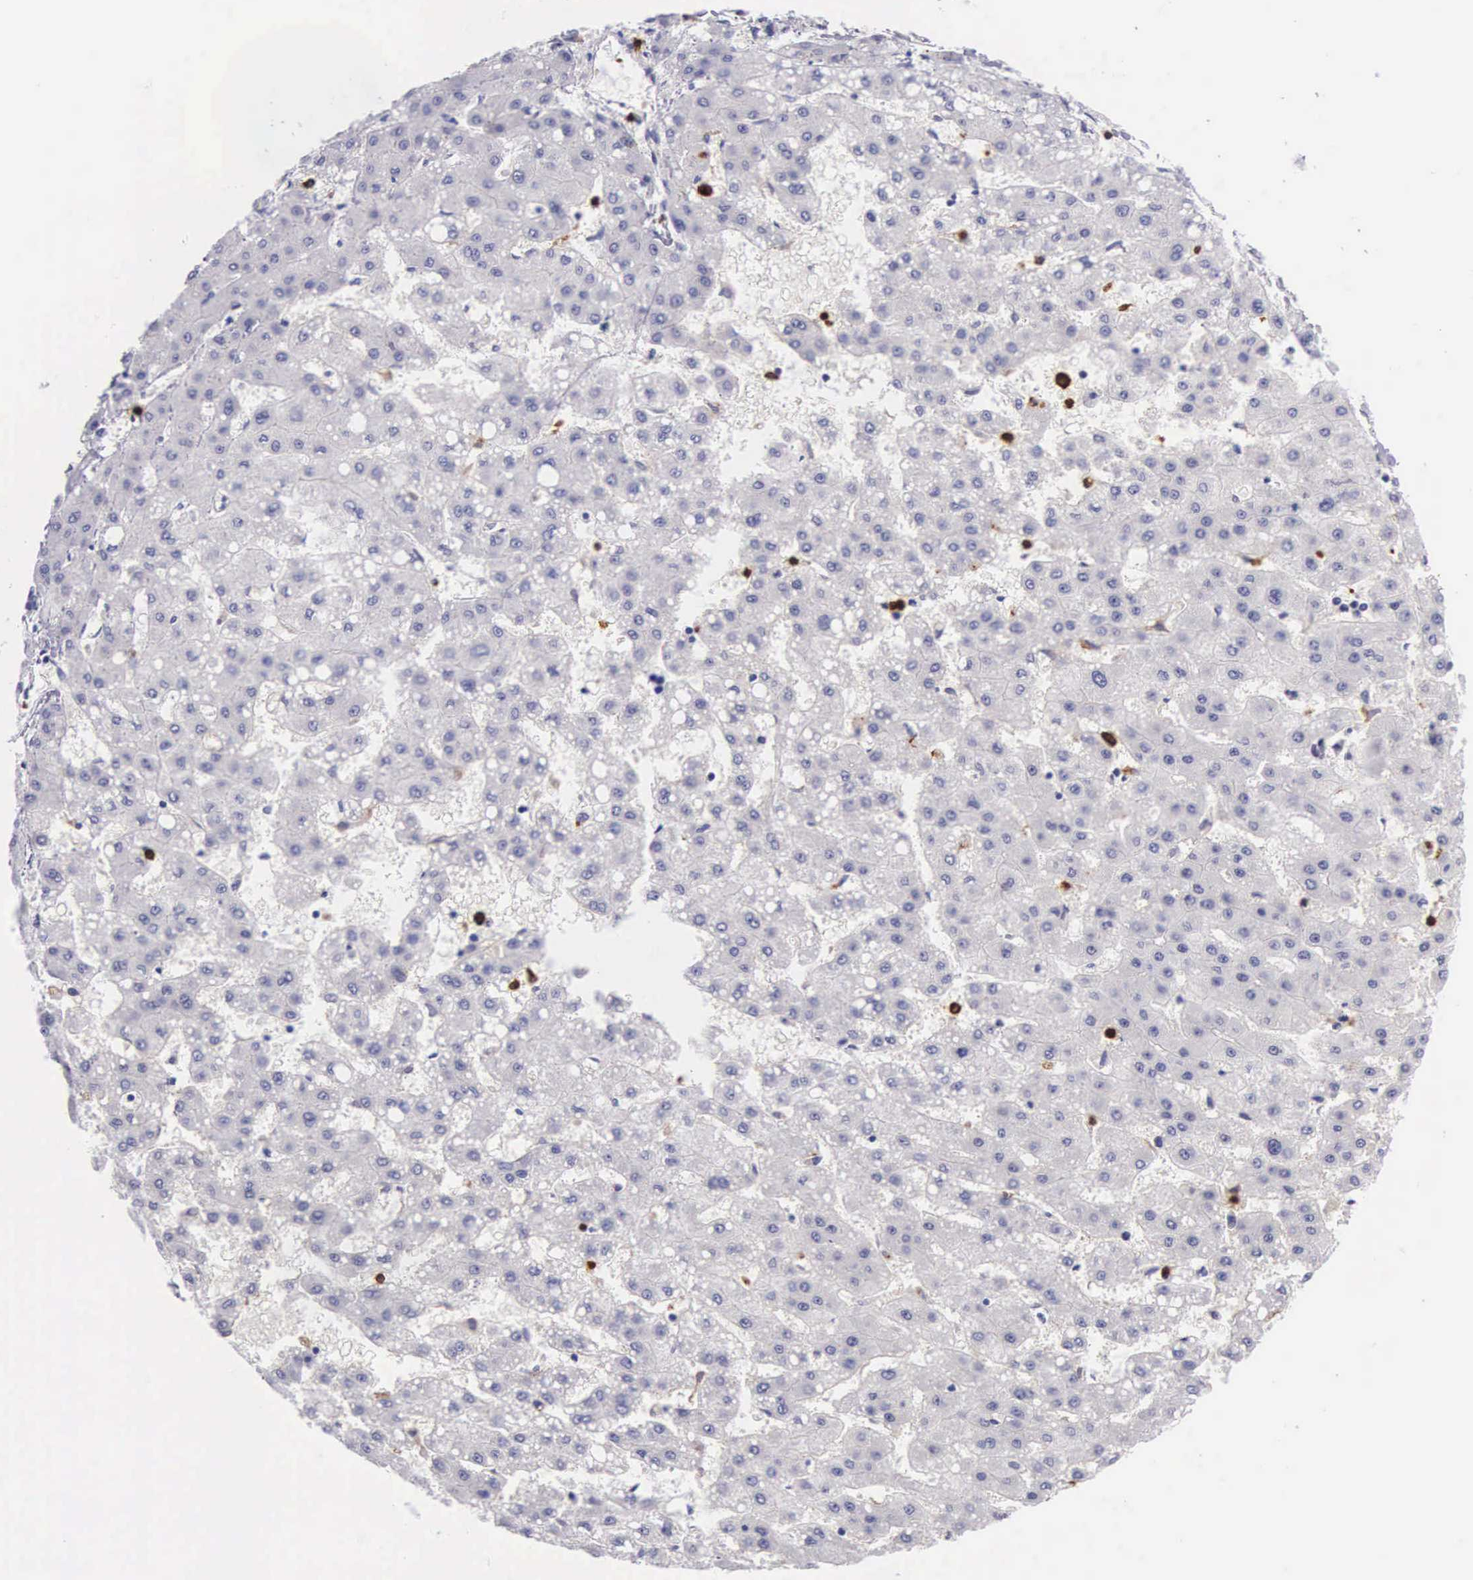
{"staining": {"intensity": "negative", "quantity": "none", "location": "none"}, "tissue": "liver cancer", "cell_type": "Tumor cells", "image_type": "cancer", "snomed": [{"axis": "morphology", "description": "Carcinoma, Hepatocellular, NOS"}, {"axis": "topography", "description": "Liver"}], "caption": "The image exhibits no significant positivity in tumor cells of hepatocellular carcinoma (liver).", "gene": "FCN1", "patient": {"sex": "female", "age": 52}}